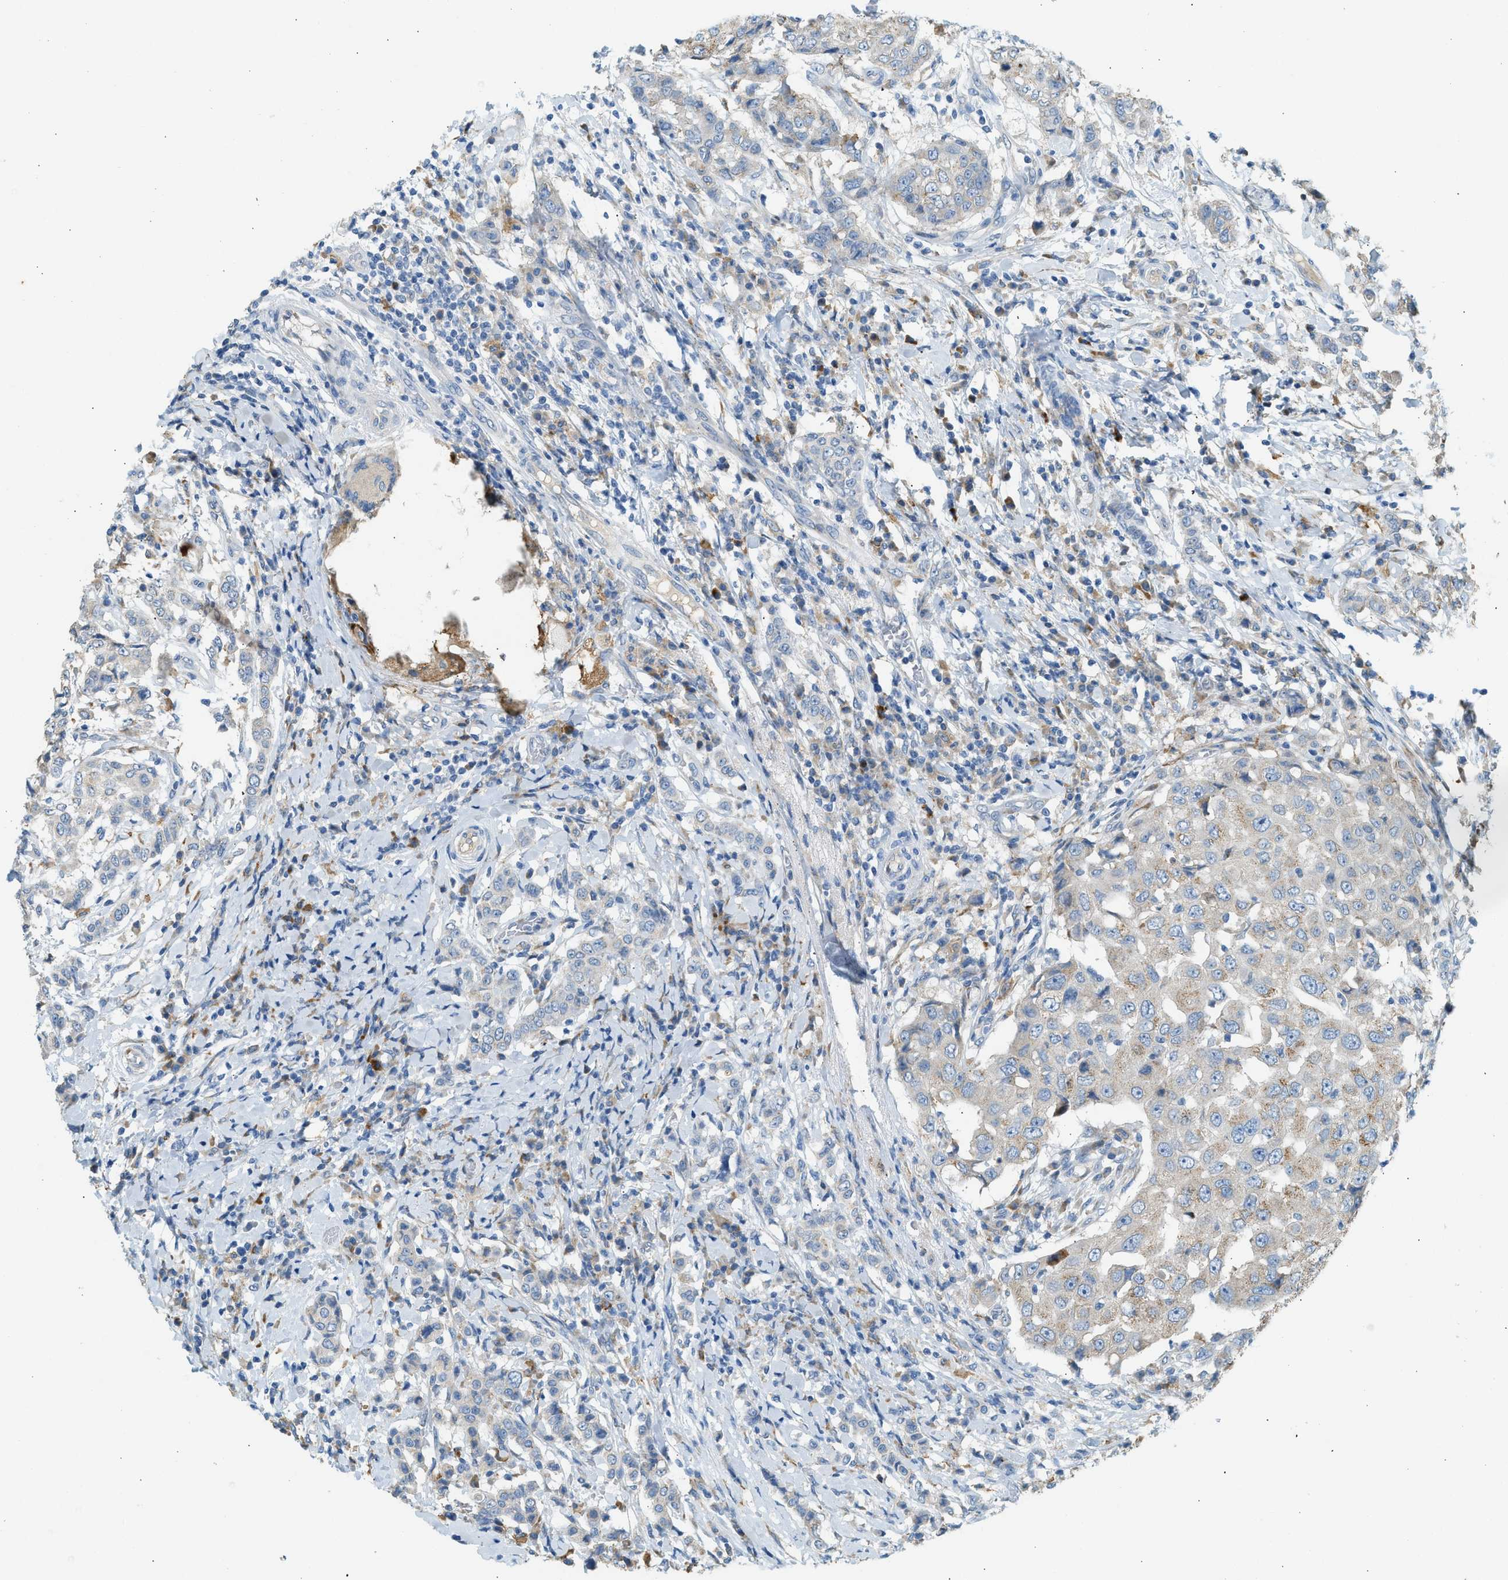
{"staining": {"intensity": "weak", "quantity": ">75%", "location": "cytoplasmic/membranous"}, "tissue": "breast cancer", "cell_type": "Tumor cells", "image_type": "cancer", "snomed": [{"axis": "morphology", "description": "Duct carcinoma"}, {"axis": "topography", "description": "Breast"}], "caption": "The micrograph demonstrates a brown stain indicating the presence of a protein in the cytoplasmic/membranous of tumor cells in breast invasive ductal carcinoma.", "gene": "CTSB", "patient": {"sex": "female", "age": 27}}